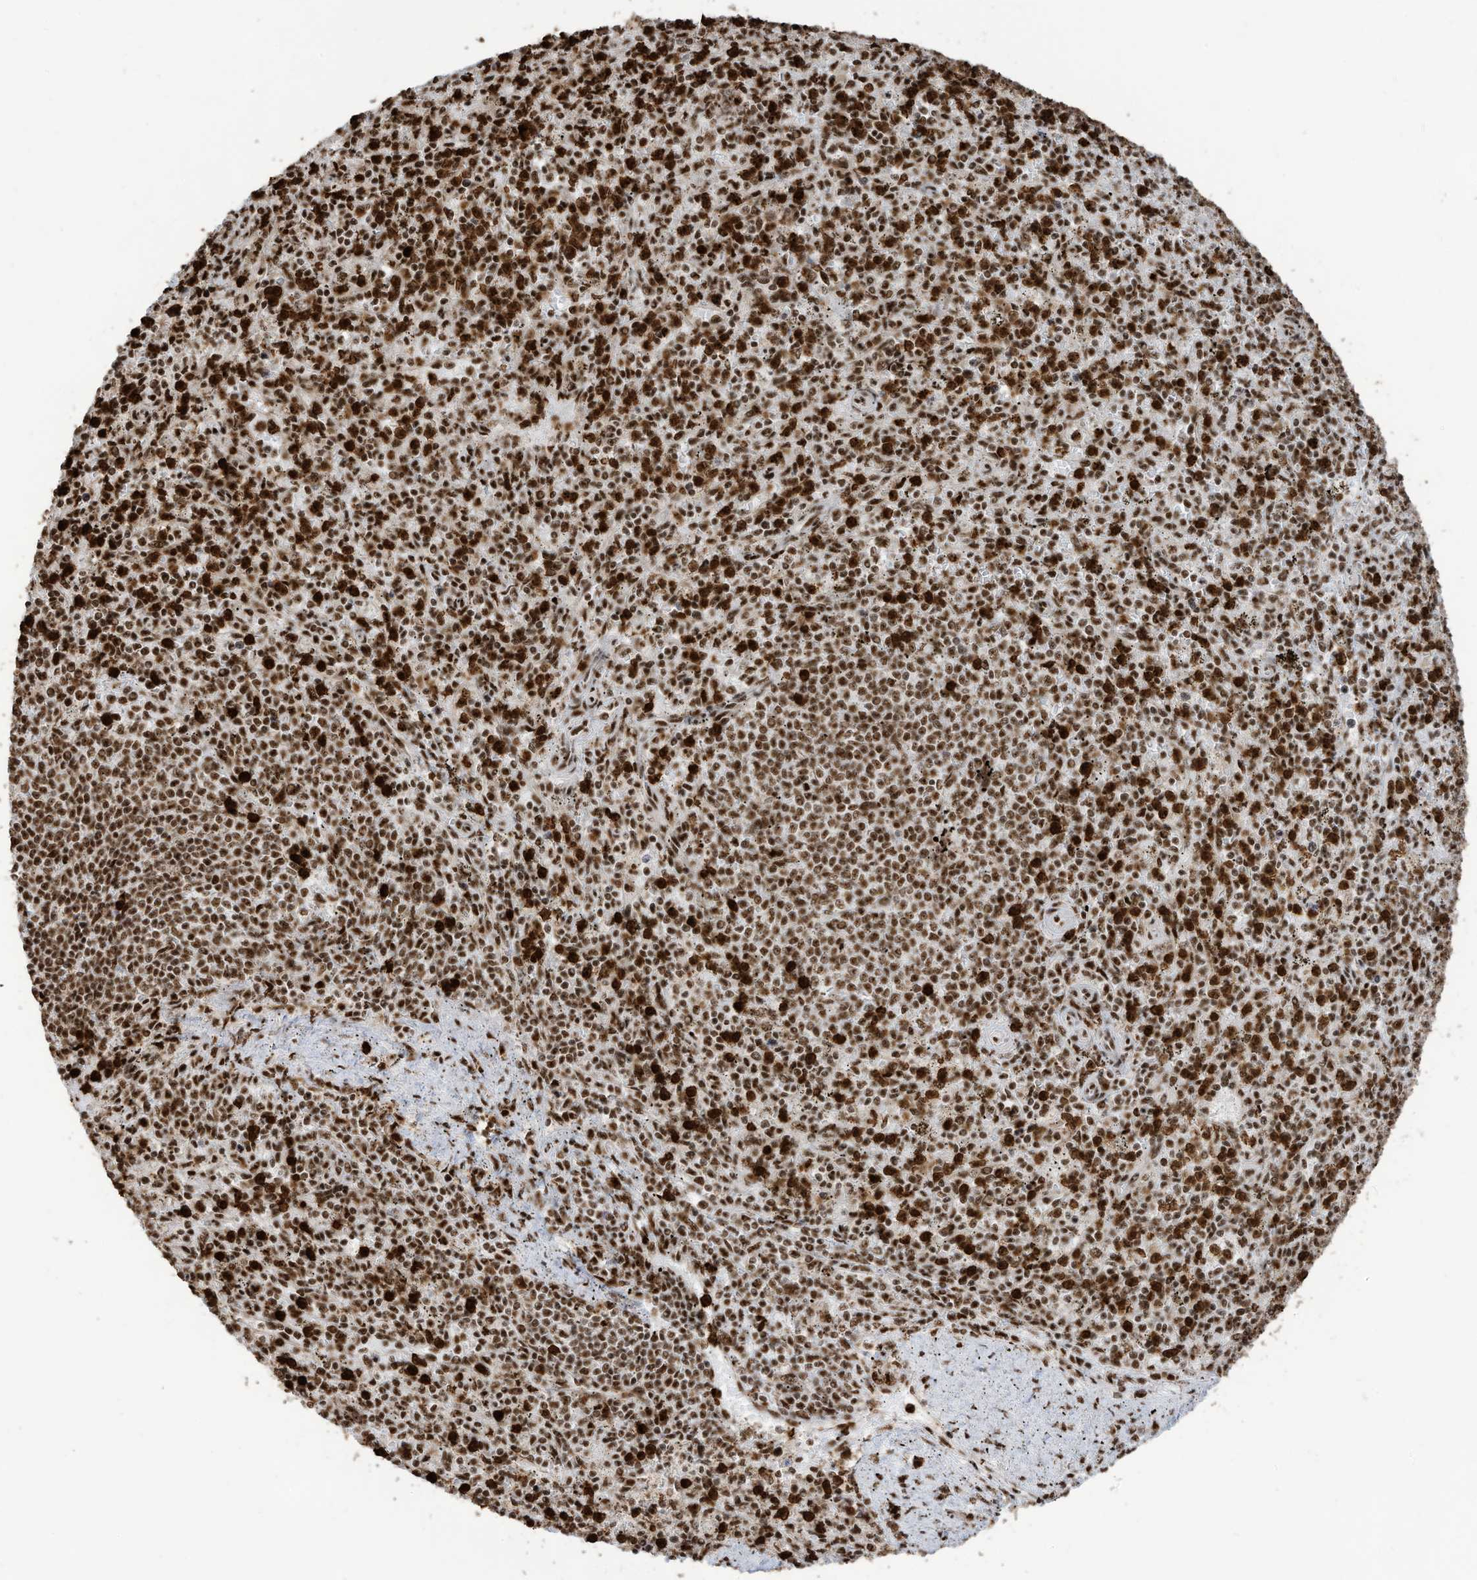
{"staining": {"intensity": "strong", "quantity": ">75%", "location": "cytoplasmic/membranous,nuclear"}, "tissue": "spleen", "cell_type": "Cells in red pulp", "image_type": "normal", "snomed": [{"axis": "morphology", "description": "Normal tissue, NOS"}, {"axis": "topography", "description": "Spleen"}], "caption": "About >75% of cells in red pulp in normal spleen show strong cytoplasmic/membranous,nuclear protein expression as visualized by brown immunohistochemical staining.", "gene": "LBH", "patient": {"sex": "male", "age": 72}}